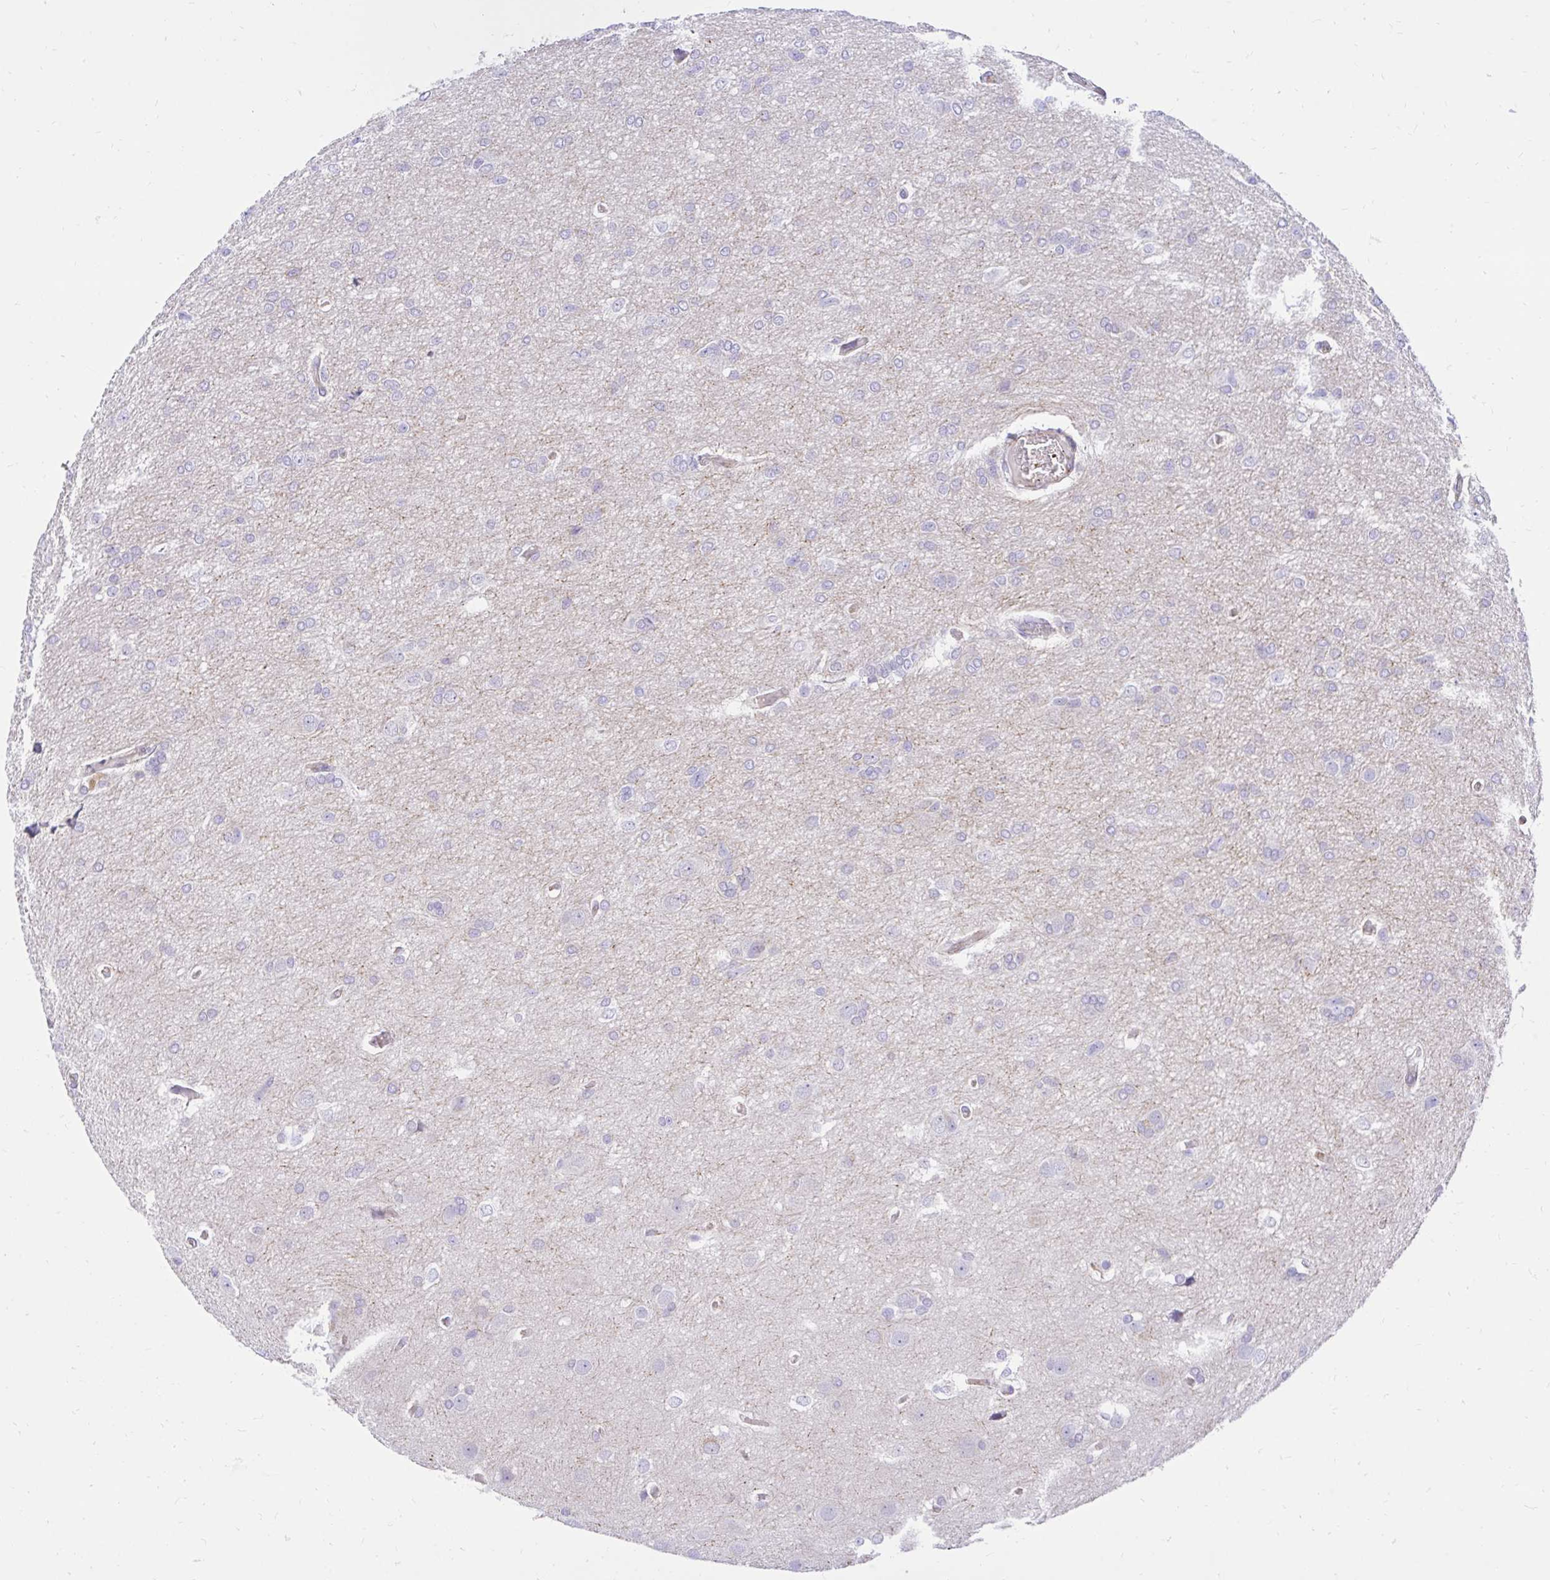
{"staining": {"intensity": "negative", "quantity": "none", "location": "none"}, "tissue": "glioma", "cell_type": "Tumor cells", "image_type": "cancer", "snomed": [{"axis": "morphology", "description": "Glioma, malignant, Low grade"}, {"axis": "topography", "description": "Brain"}], "caption": "Immunohistochemical staining of human glioma reveals no significant staining in tumor cells.", "gene": "ABCB10", "patient": {"sex": "male", "age": 26}}